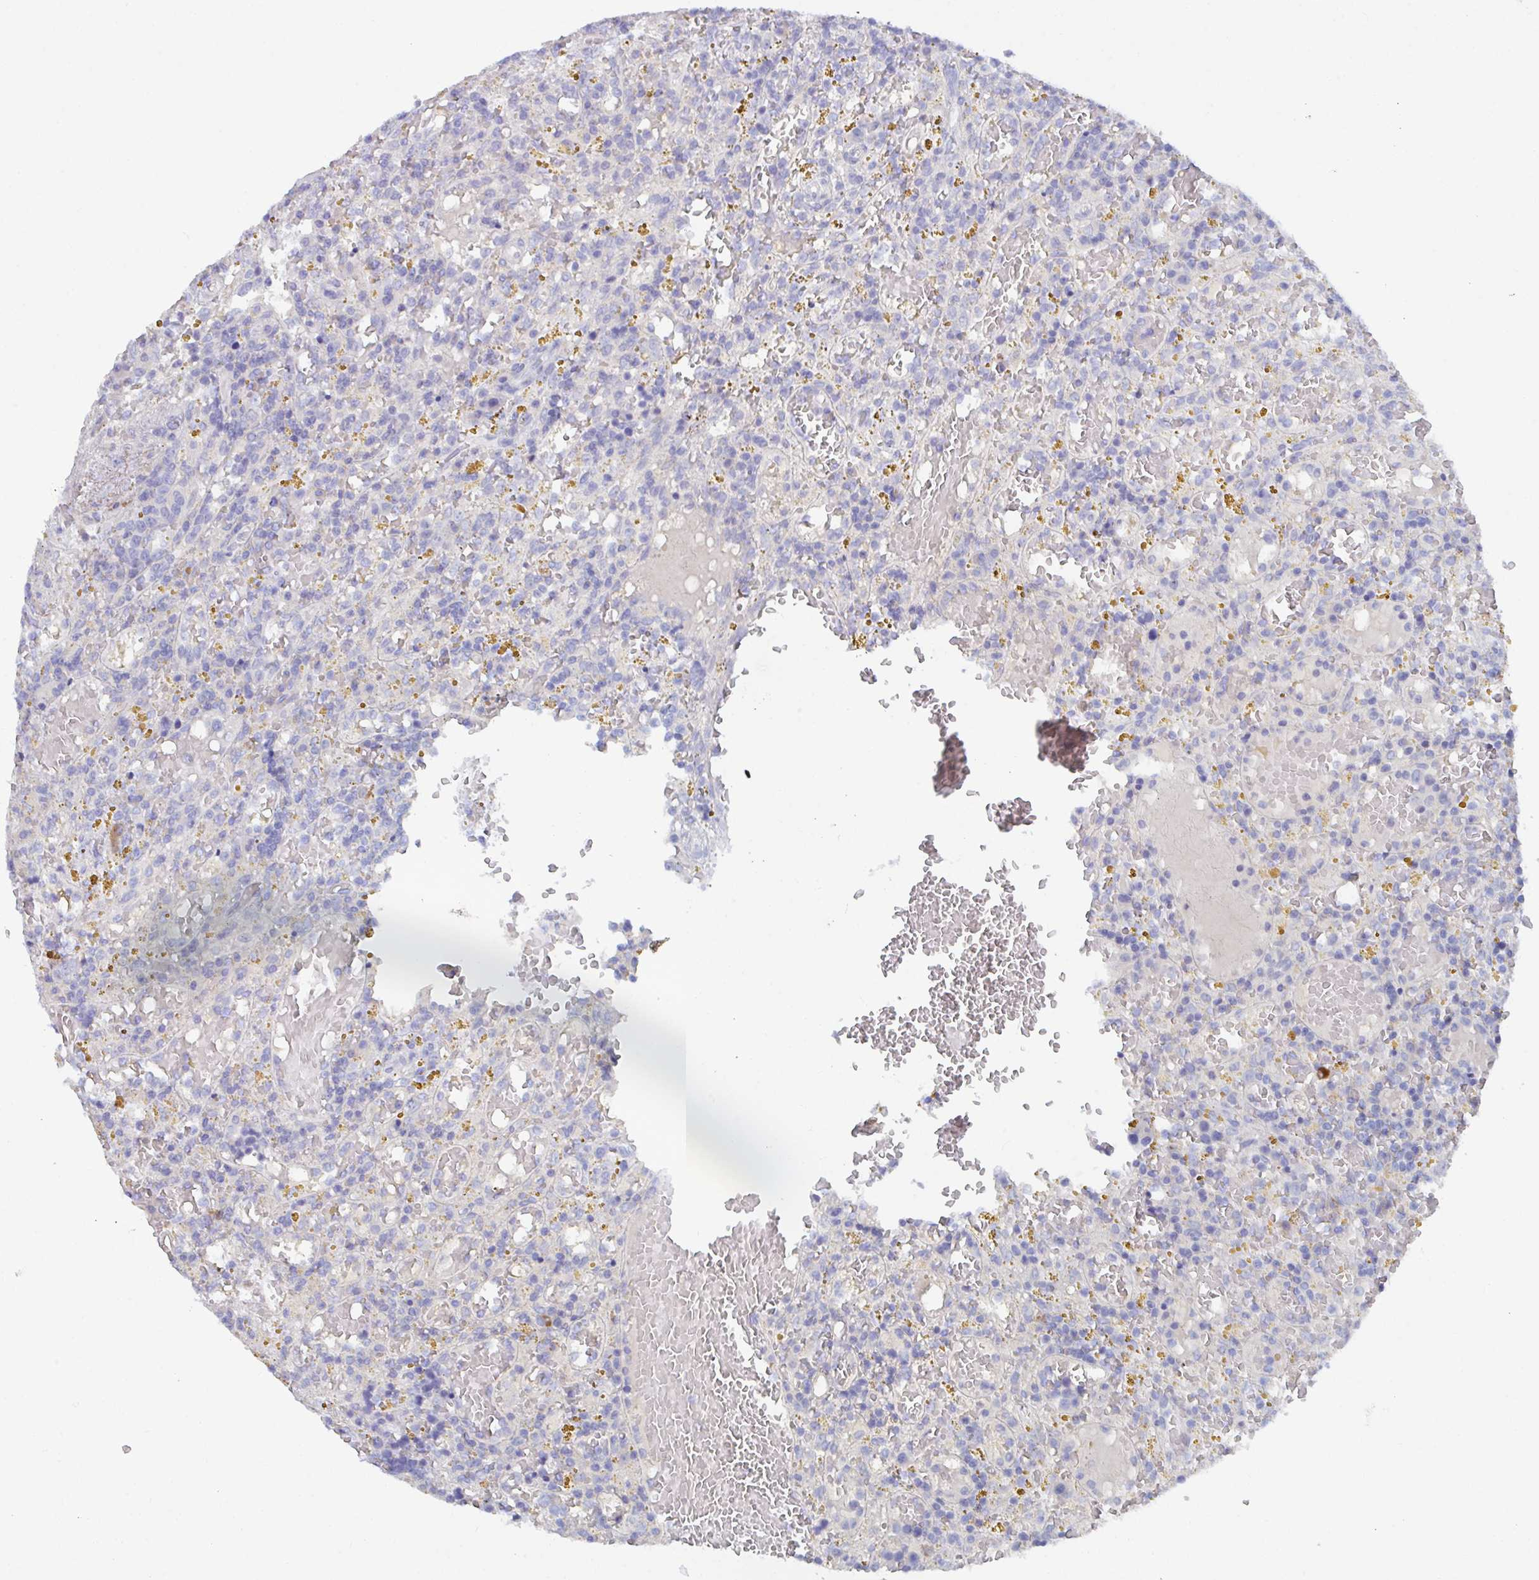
{"staining": {"intensity": "negative", "quantity": "none", "location": "none"}, "tissue": "lymphoma", "cell_type": "Tumor cells", "image_type": "cancer", "snomed": [{"axis": "morphology", "description": "Malignant lymphoma, non-Hodgkin's type, Low grade"}, {"axis": "topography", "description": "Spleen"}], "caption": "This is an IHC photomicrograph of human lymphoma. There is no staining in tumor cells.", "gene": "KCNK5", "patient": {"sex": "female", "age": 65}}